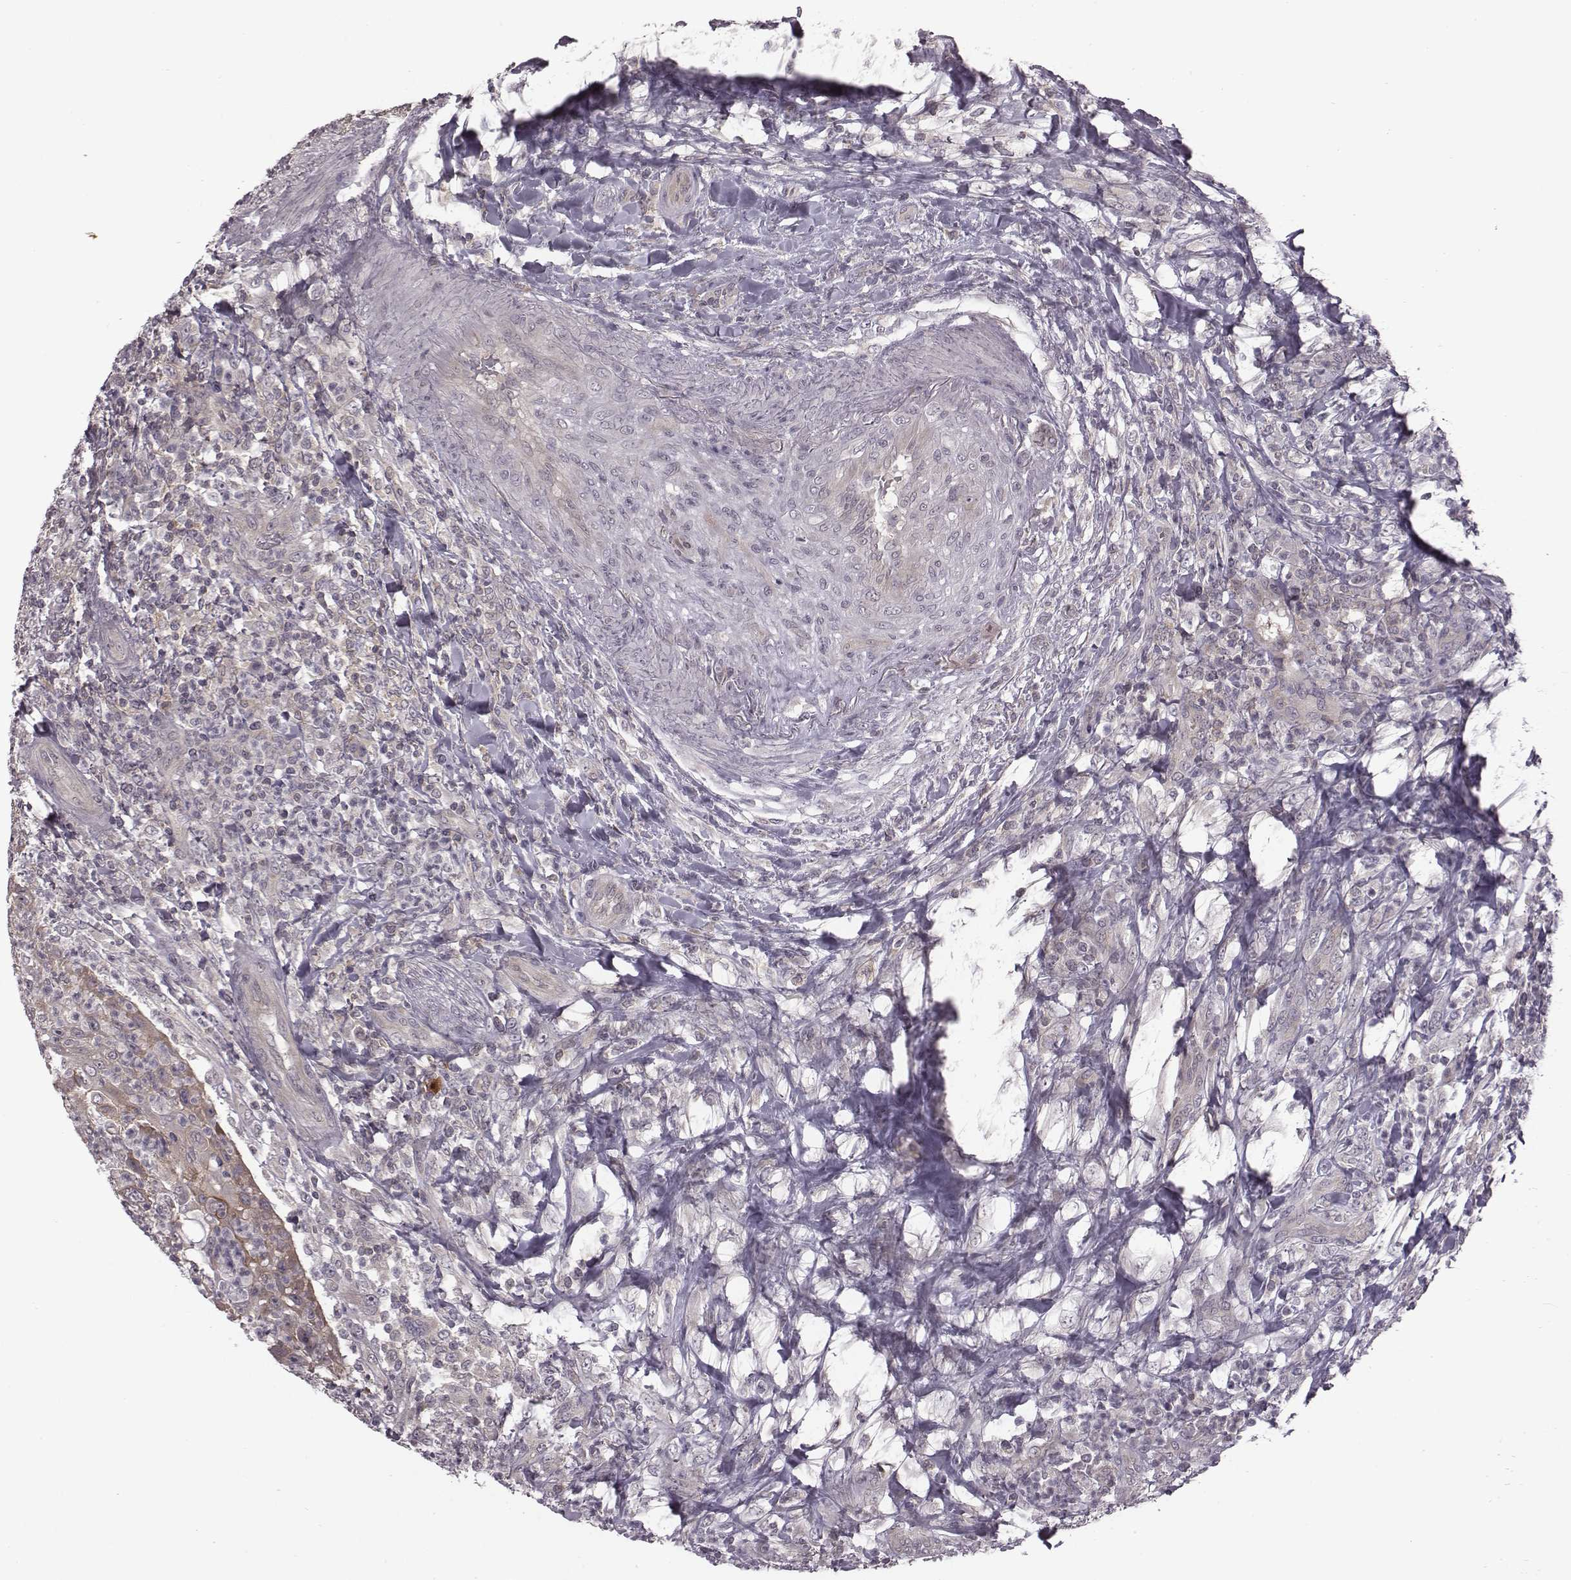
{"staining": {"intensity": "negative", "quantity": "none", "location": "none"}, "tissue": "head and neck cancer", "cell_type": "Tumor cells", "image_type": "cancer", "snomed": [{"axis": "morphology", "description": "Squamous cell carcinoma, NOS"}, {"axis": "topography", "description": "Head-Neck"}], "caption": "Head and neck cancer was stained to show a protein in brown. There is no significant staining in tumor cells. (DAB (3,3'-diaminobenzidine) IHC visualized using brightfield microscopy, high magnification).", "gene": "BICDL1", "patient": {"sex": "male", "age": 69}}